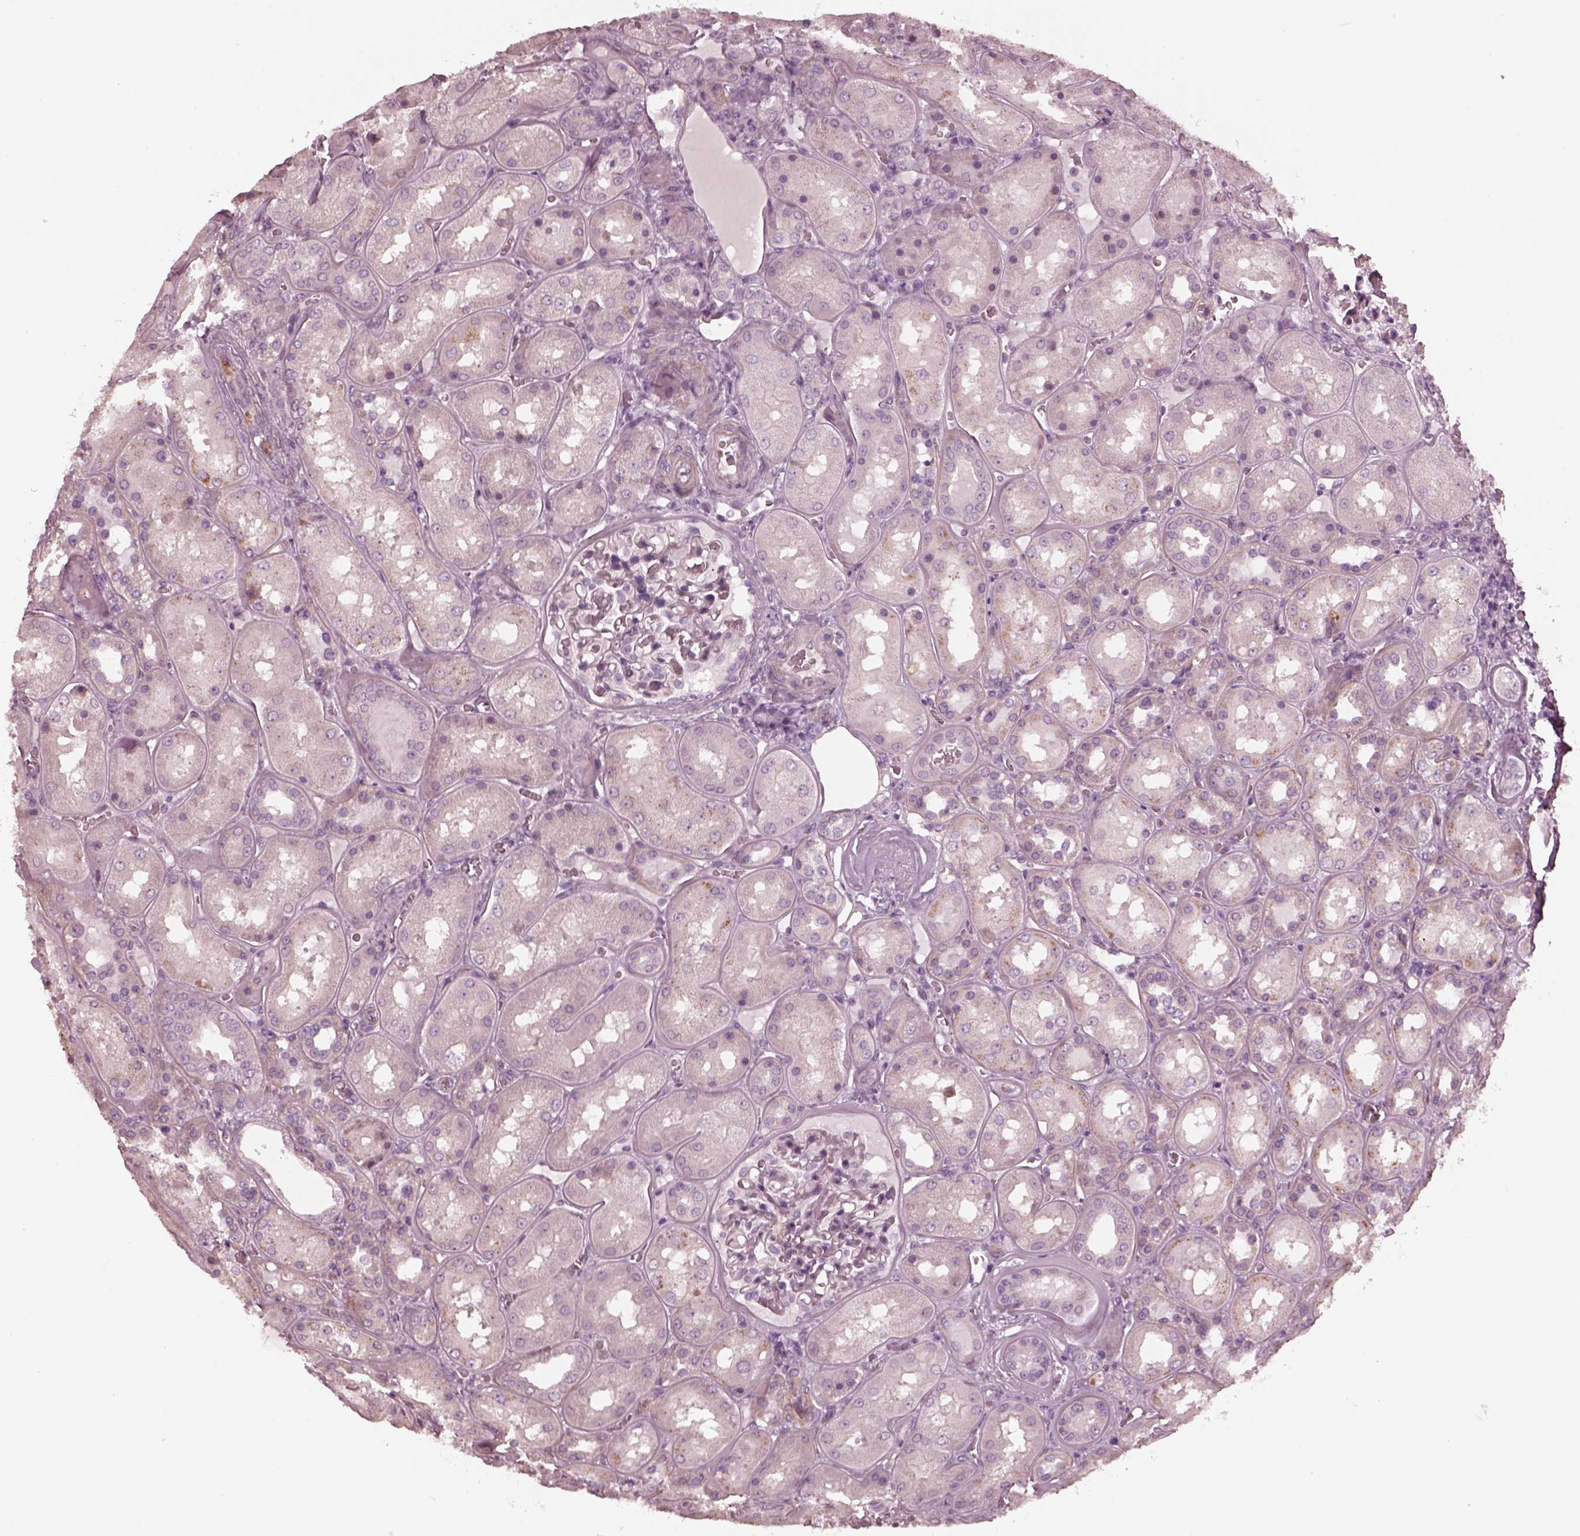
{"staining": {"intensity": "negative", "quantity": "none", "location": "none"}, "tissue": "kidney", "cell_type": "Cells in glomeruli", "image_type": "normal", "snomed": [{"axis": "morphology", "description": "Normal tissue, NOS"}, {"axis": "topography", "description": "Kidney"}], "caption": "This photomicrograph is of normal kidney stained with IHC to label a protein in brown with the nuclei are counter-stained blue. There is no positivity in cells in glomeruli. (IHC, brightfield microscopy, high magnification).", "gene": "KIF6", "patient": {"sex": "male", "age": 73}}